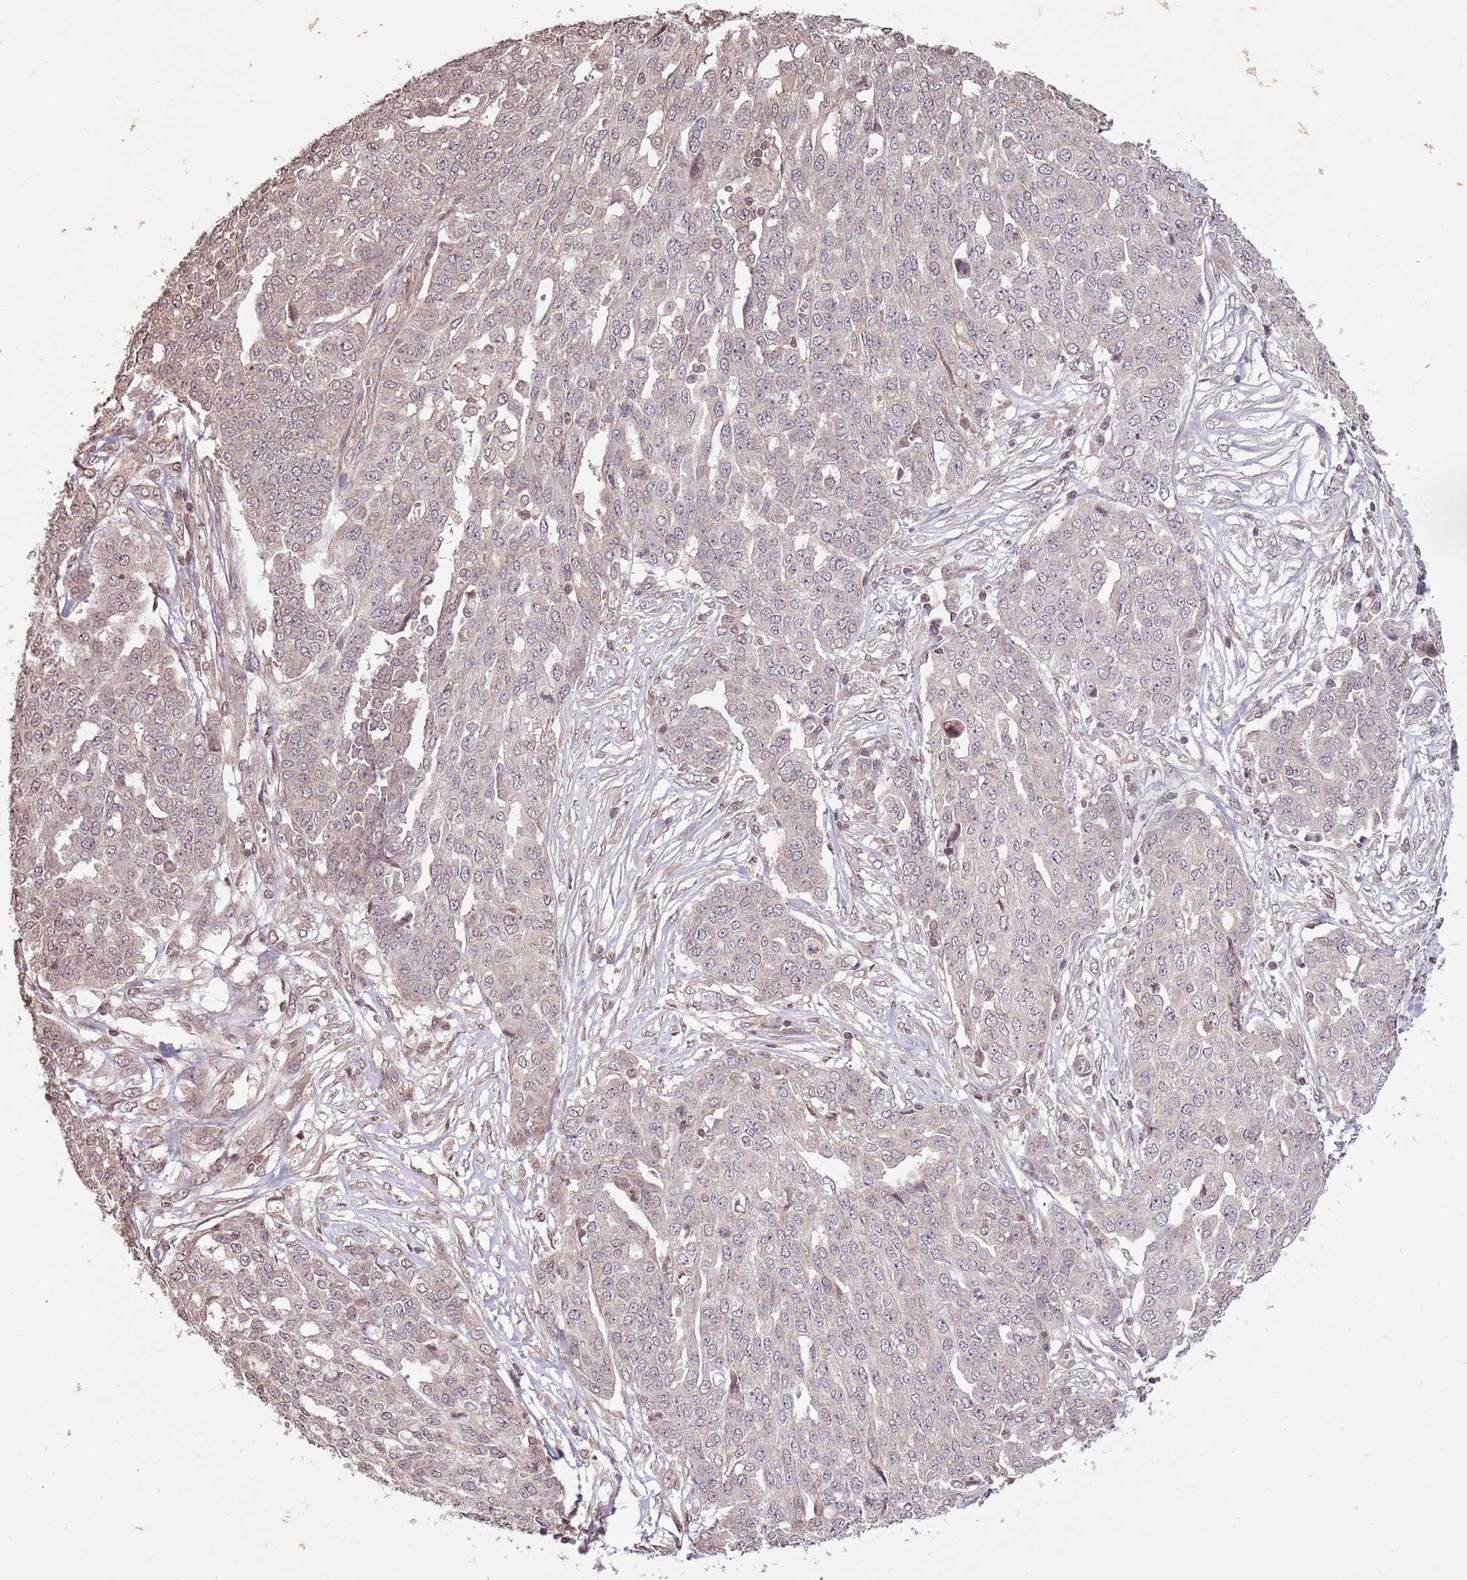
{"staining": {"intensity": "weak", "quantity": "<25%", "location": "nuclear"}, "tissue": "ovarian cancer", "cell_type": "Tumor cells", "image_type": "cancer", "snomed": [{"axis": "morphology", "description": "Cystadenocarcinoma, serous, NOS"}, {"axis": "topography", "description": "Soft tissue"}, {"axis": "topography", "description": "Ovary"}], "caption": "Immunohistochemistry (IHC) of serous cystadenocarcinoma (ovarian) reveals no staining in tumor cells.", "gene": "CAPN9", "patient": {"sex": "female", "age": 57}}